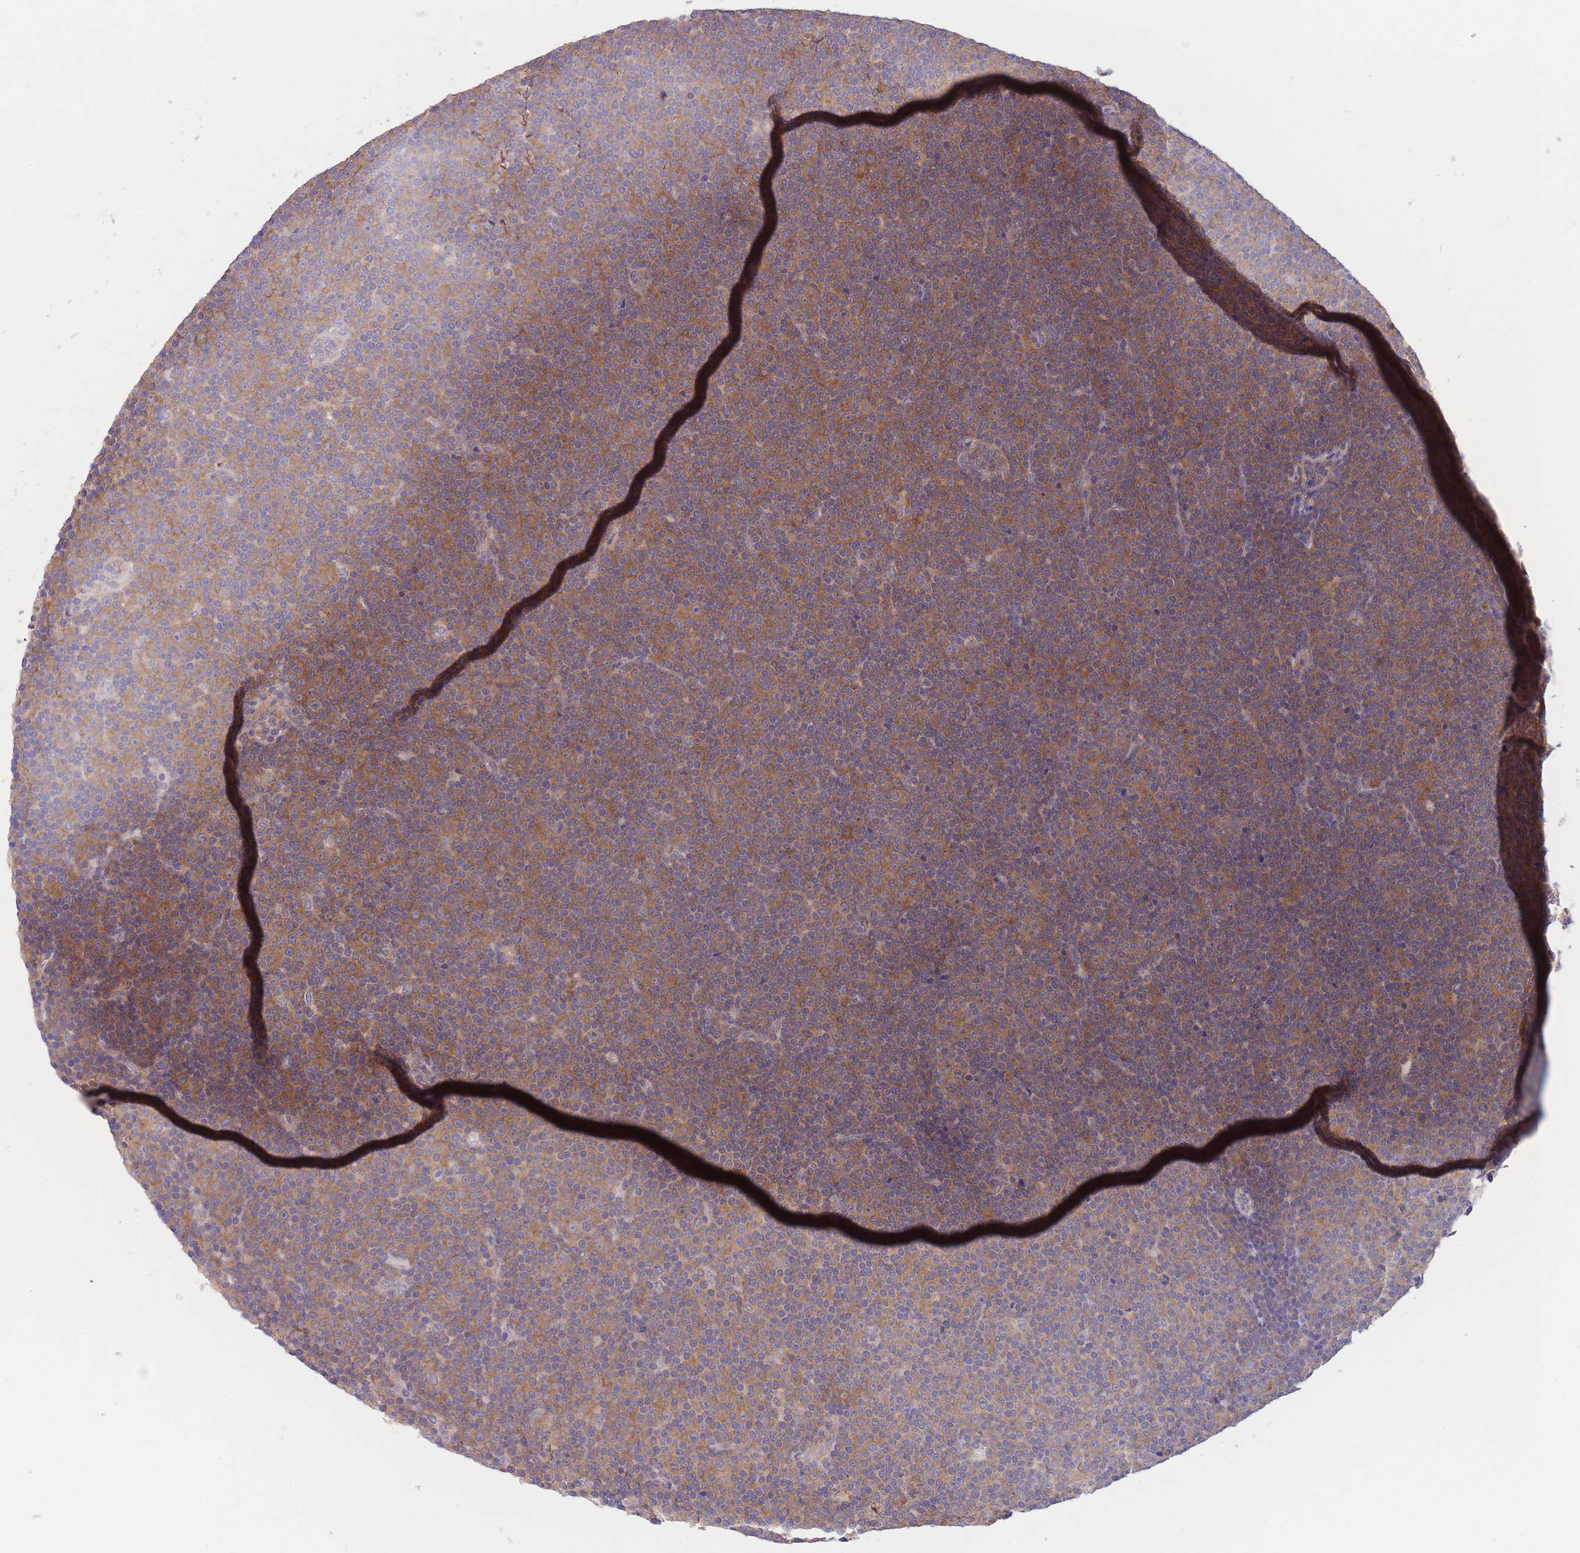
{"staining": {"intensity": "moderate", "quantity": "25%-75%", "location": "cytoplasmic/membranous"}, "tissue": "lymphoma", "cell_type": "Tumor cells", "image_type": "cancer", "snomed": [{"axis": "morphology", "description": "Malignant lymphoma, non-Hodgkin's type, Low grade"}, {"axis": "topography", "description": "Lymph node"}], "caption": "A brown stain shows moderate cytoplasmic/membranous positivity of a protein in lymphoma tumor cells.", "gene": "PFDN6", "patient": {"sex": "female", "age": 67}}